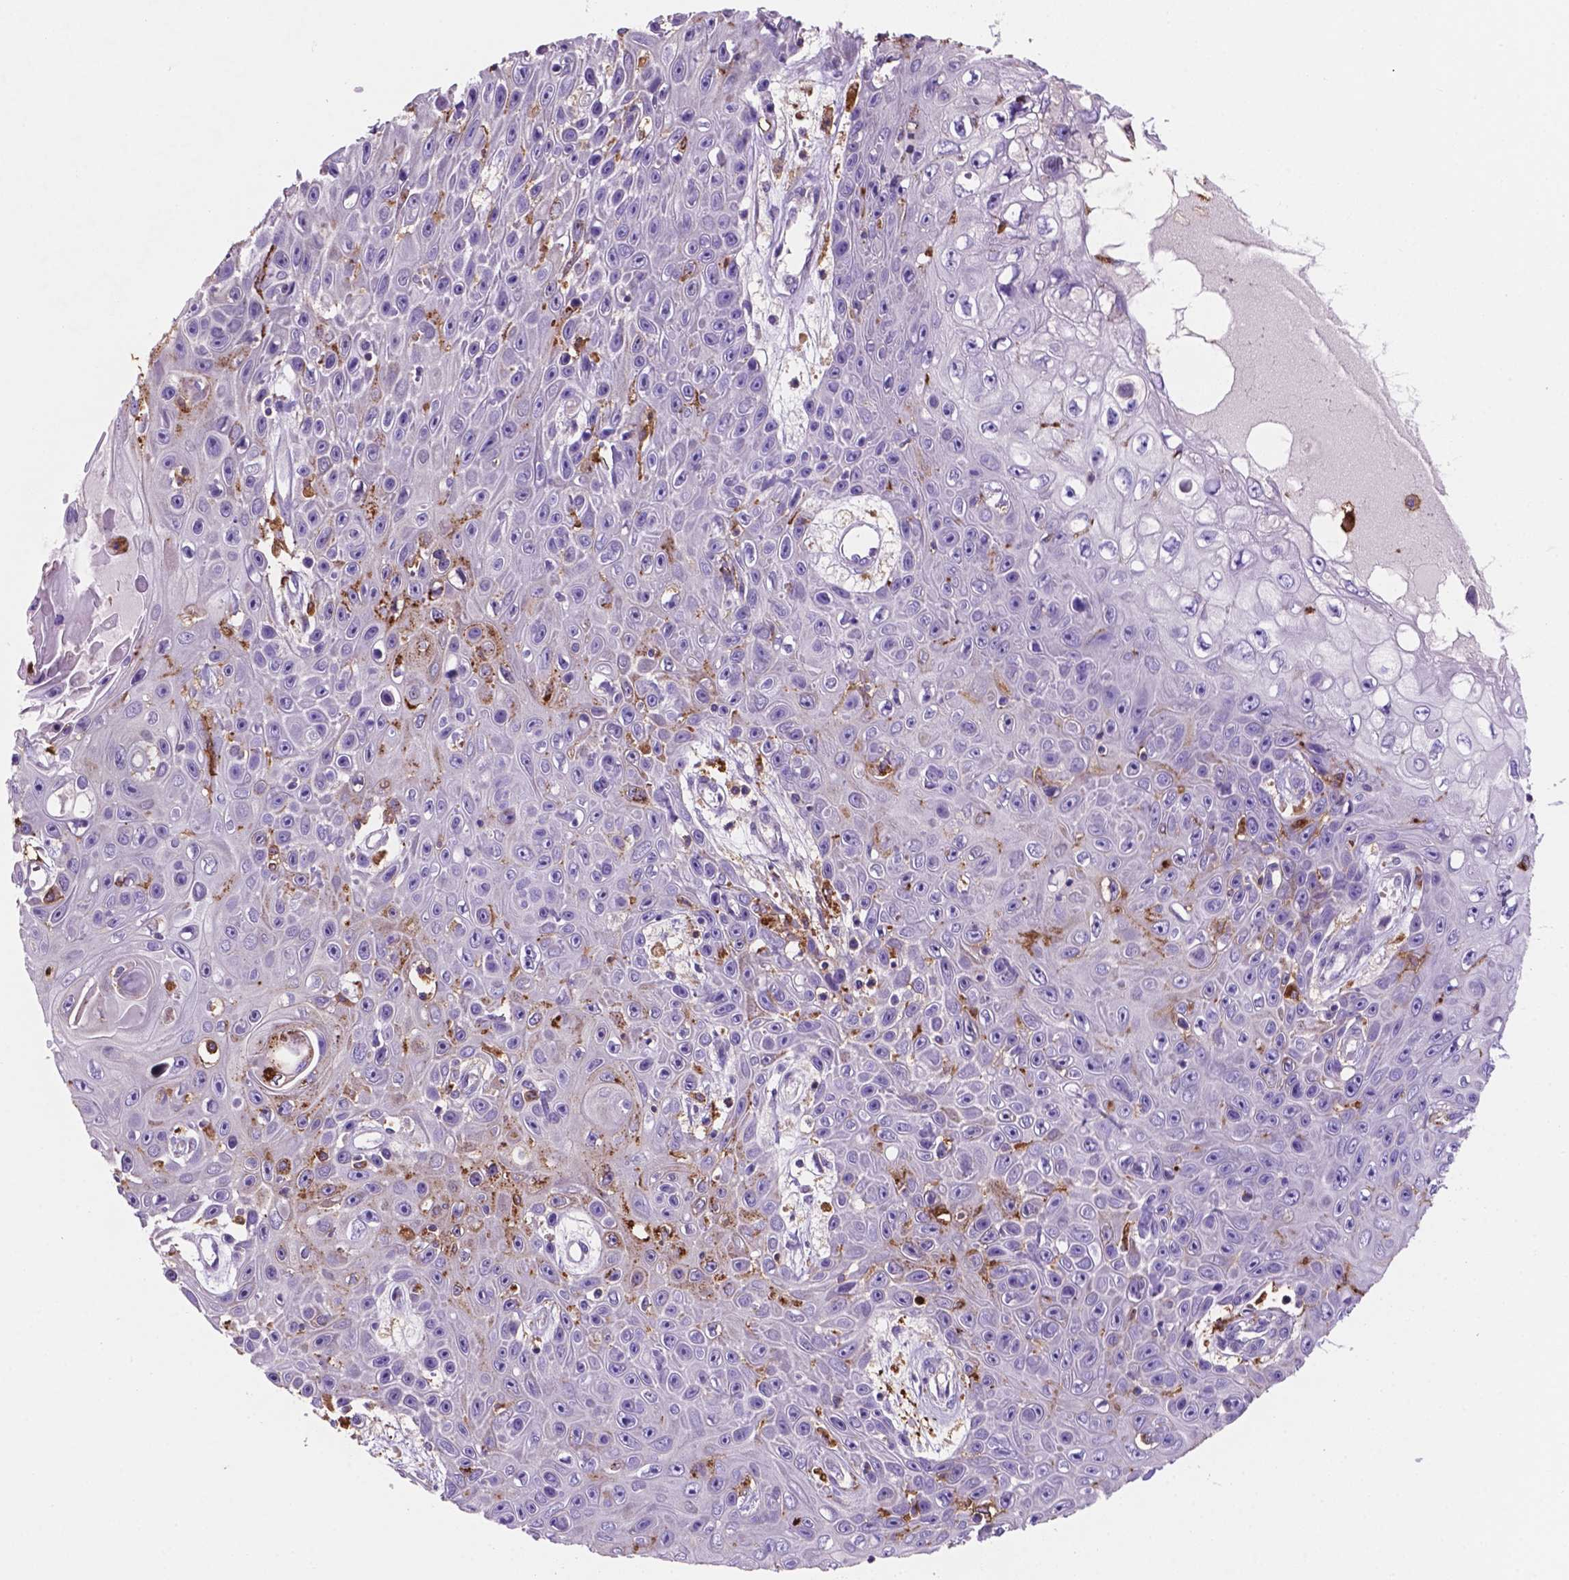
{"staining": {"intensity": "negative", "quantity": "none", "location": "none"}, "tissue": "skin cancer", "cell_type": "Tumor cells", "image_type": "cancer", "snomed": [{"axis": "morphology", "description": "Squamous cell carcinoma, NOS"}, {"axis": "topography", "description": "Skin"}], "caption": "A histopathology image of human skin cancer (squamous cell carcinoma) is negative for staining in tumor cells. (Brightfield microscopy of DAB (3,3'-diaminobenzidine) IHC at high magnification).", "gene": "MKRN2OS", "patient": {"sex": "male", "age": 82}}